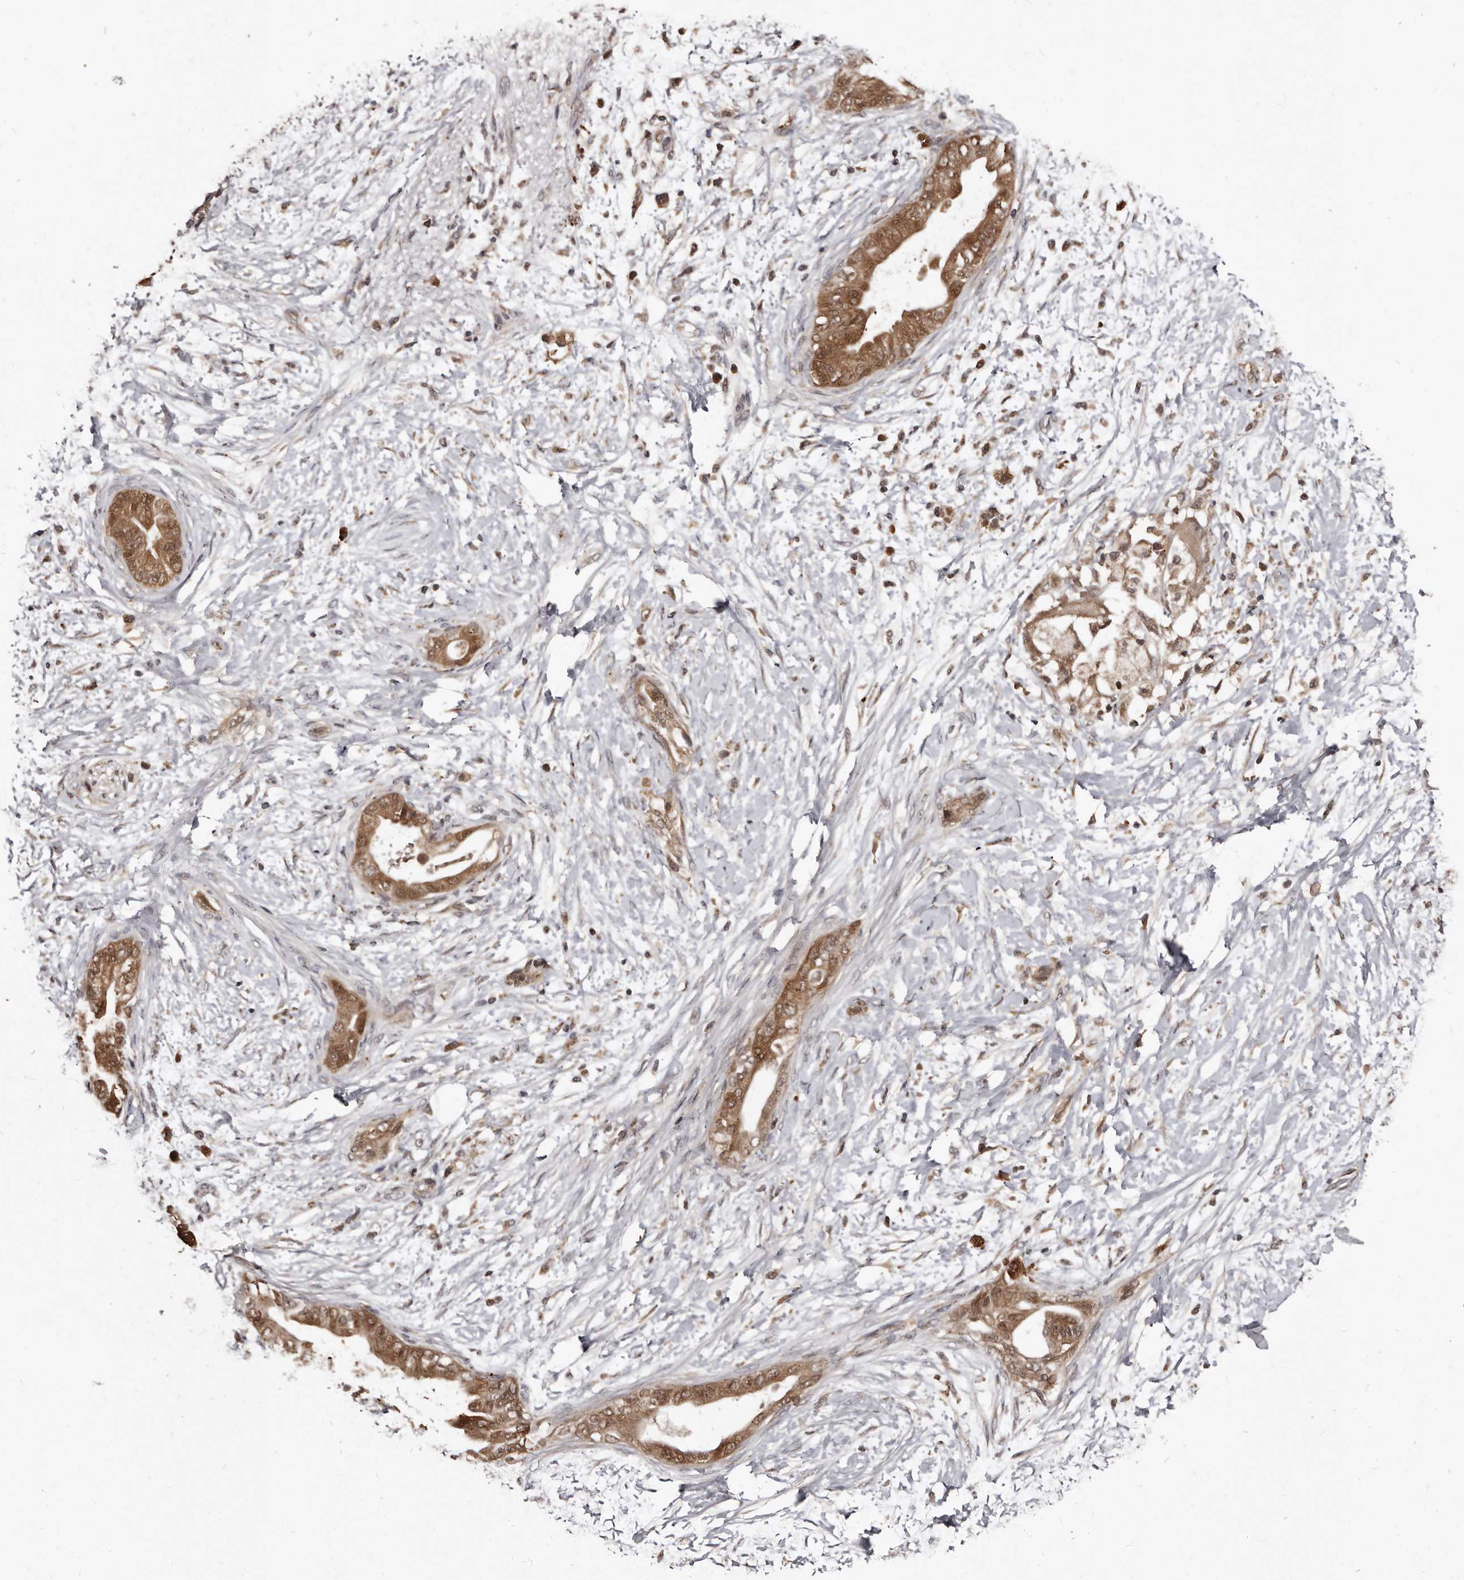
{"staining": {"intensity": "moderate", "quantity": ">75%", "location": "cytoplasmic/membranous"}, "tissue": "soft tissue", "cell_type": "Chondrocytes", "image_type": "normal", "snomed": [{"axis": "morphology", "description": "Normal tissue, NOS"}, {"axis": "morphology", "description": "Adenocarcinoma, NOS"}, {"axis": "topography", "description": "Duodenum"}, {"axis": "topography", "description": "Peripheral nerve tissue"}], "caption": "Protein expression by immunohistochemistry (IHC) demonstrates moderate cytoplasmic/membranous positivity in approximately >75% of chondrocytes in normal soft tissue. (Brightfield microscopy of DAB IHC at high magnification).", "gene": "PMVK", "patient": {"sex": "female", "age": 60}}